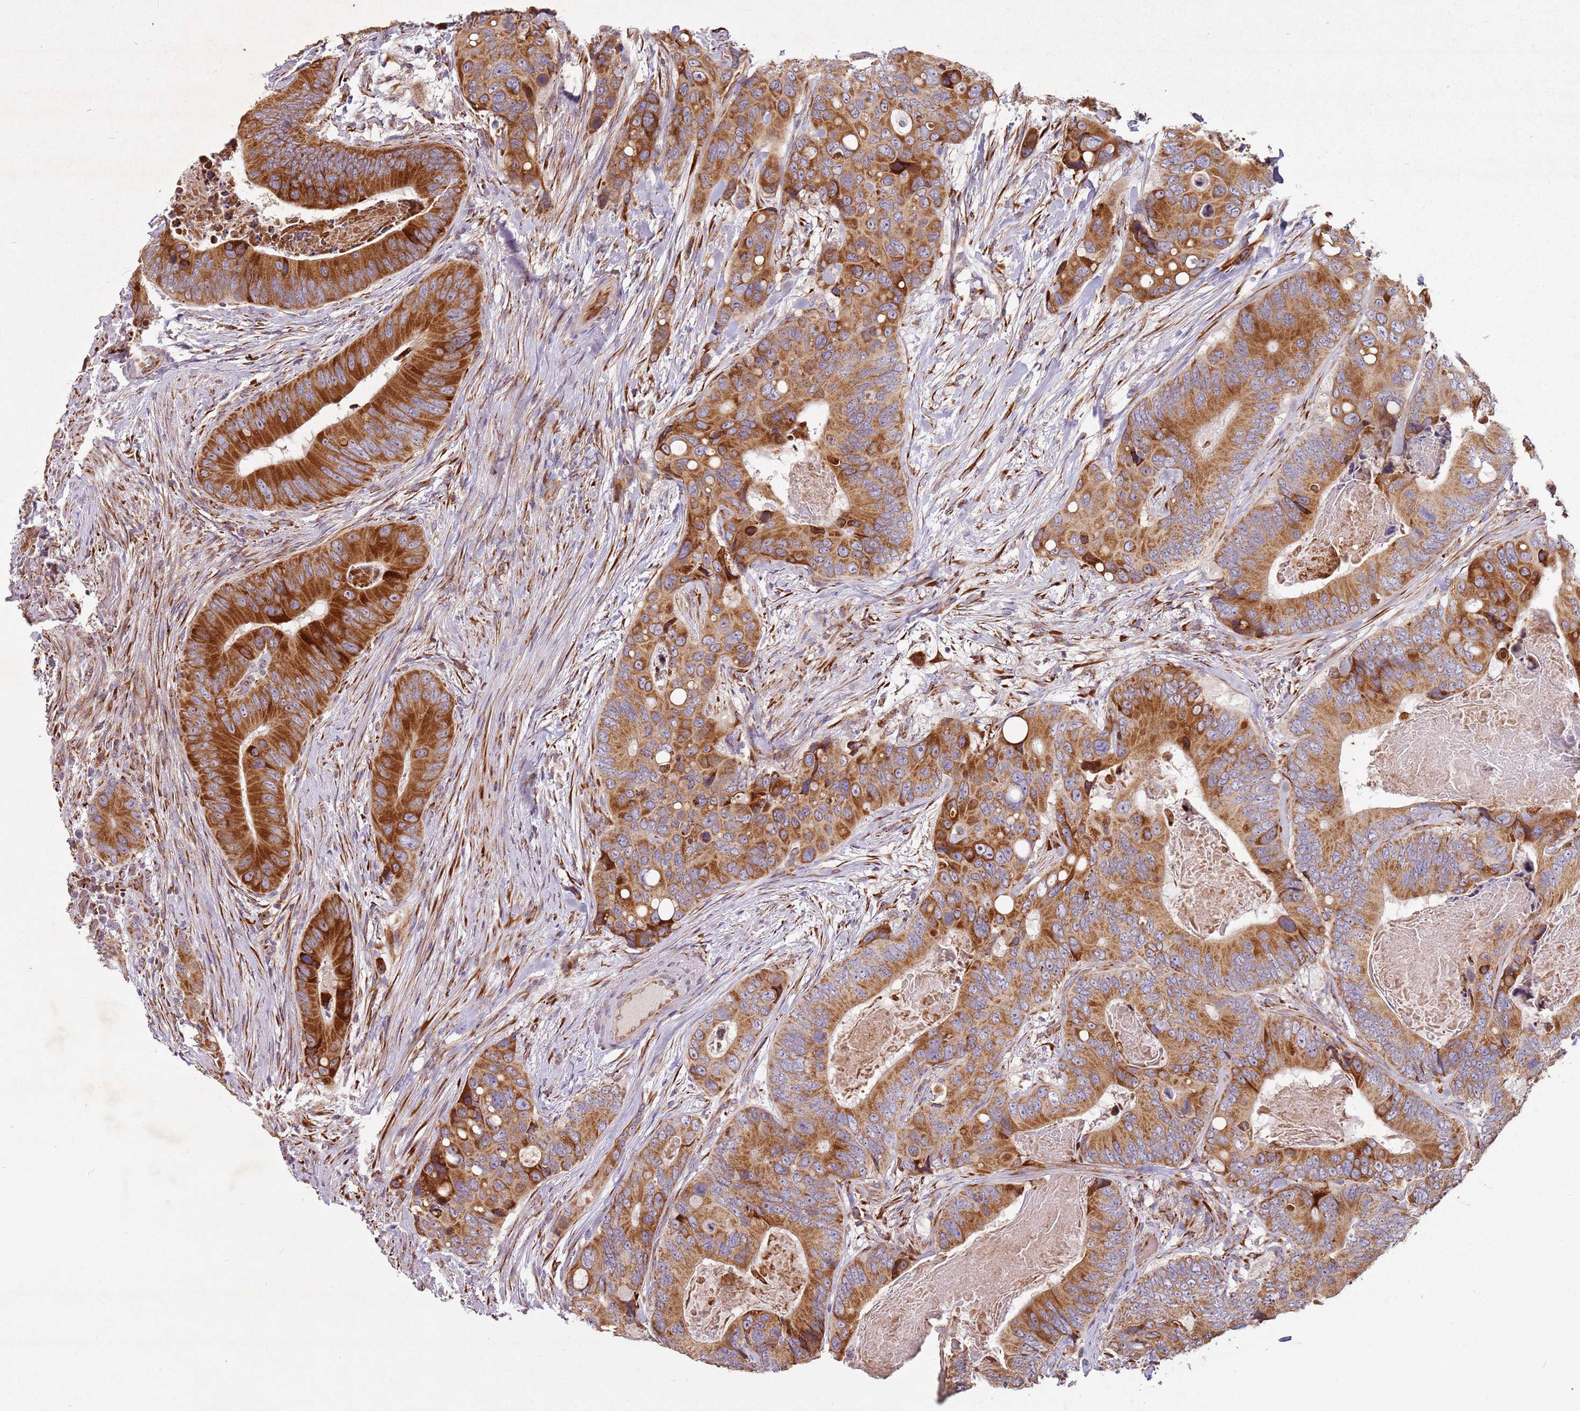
{"staining": {"intensity": "strong", "quantity": ">75%", "location": "cytoplasmic/membranous"}, "tissue": "colorectal cancer", "cell_type": "Tumor cells", "image_type": "cancer", "snomed": [{"axis": "morphology", "description": "Adenocarcinoma, NOS"}, {"axis": "topography", "description": "Colon"}], "caption": "Adenocarcinoma (colorectal) stained with immunohistochemistry (IHC) exhibits strong cytoplasmic/membranous positivity in approximately >75% of tumor cells.", "gene": "ARFRP1", "patient": {"sex": "male", "age": 84}}